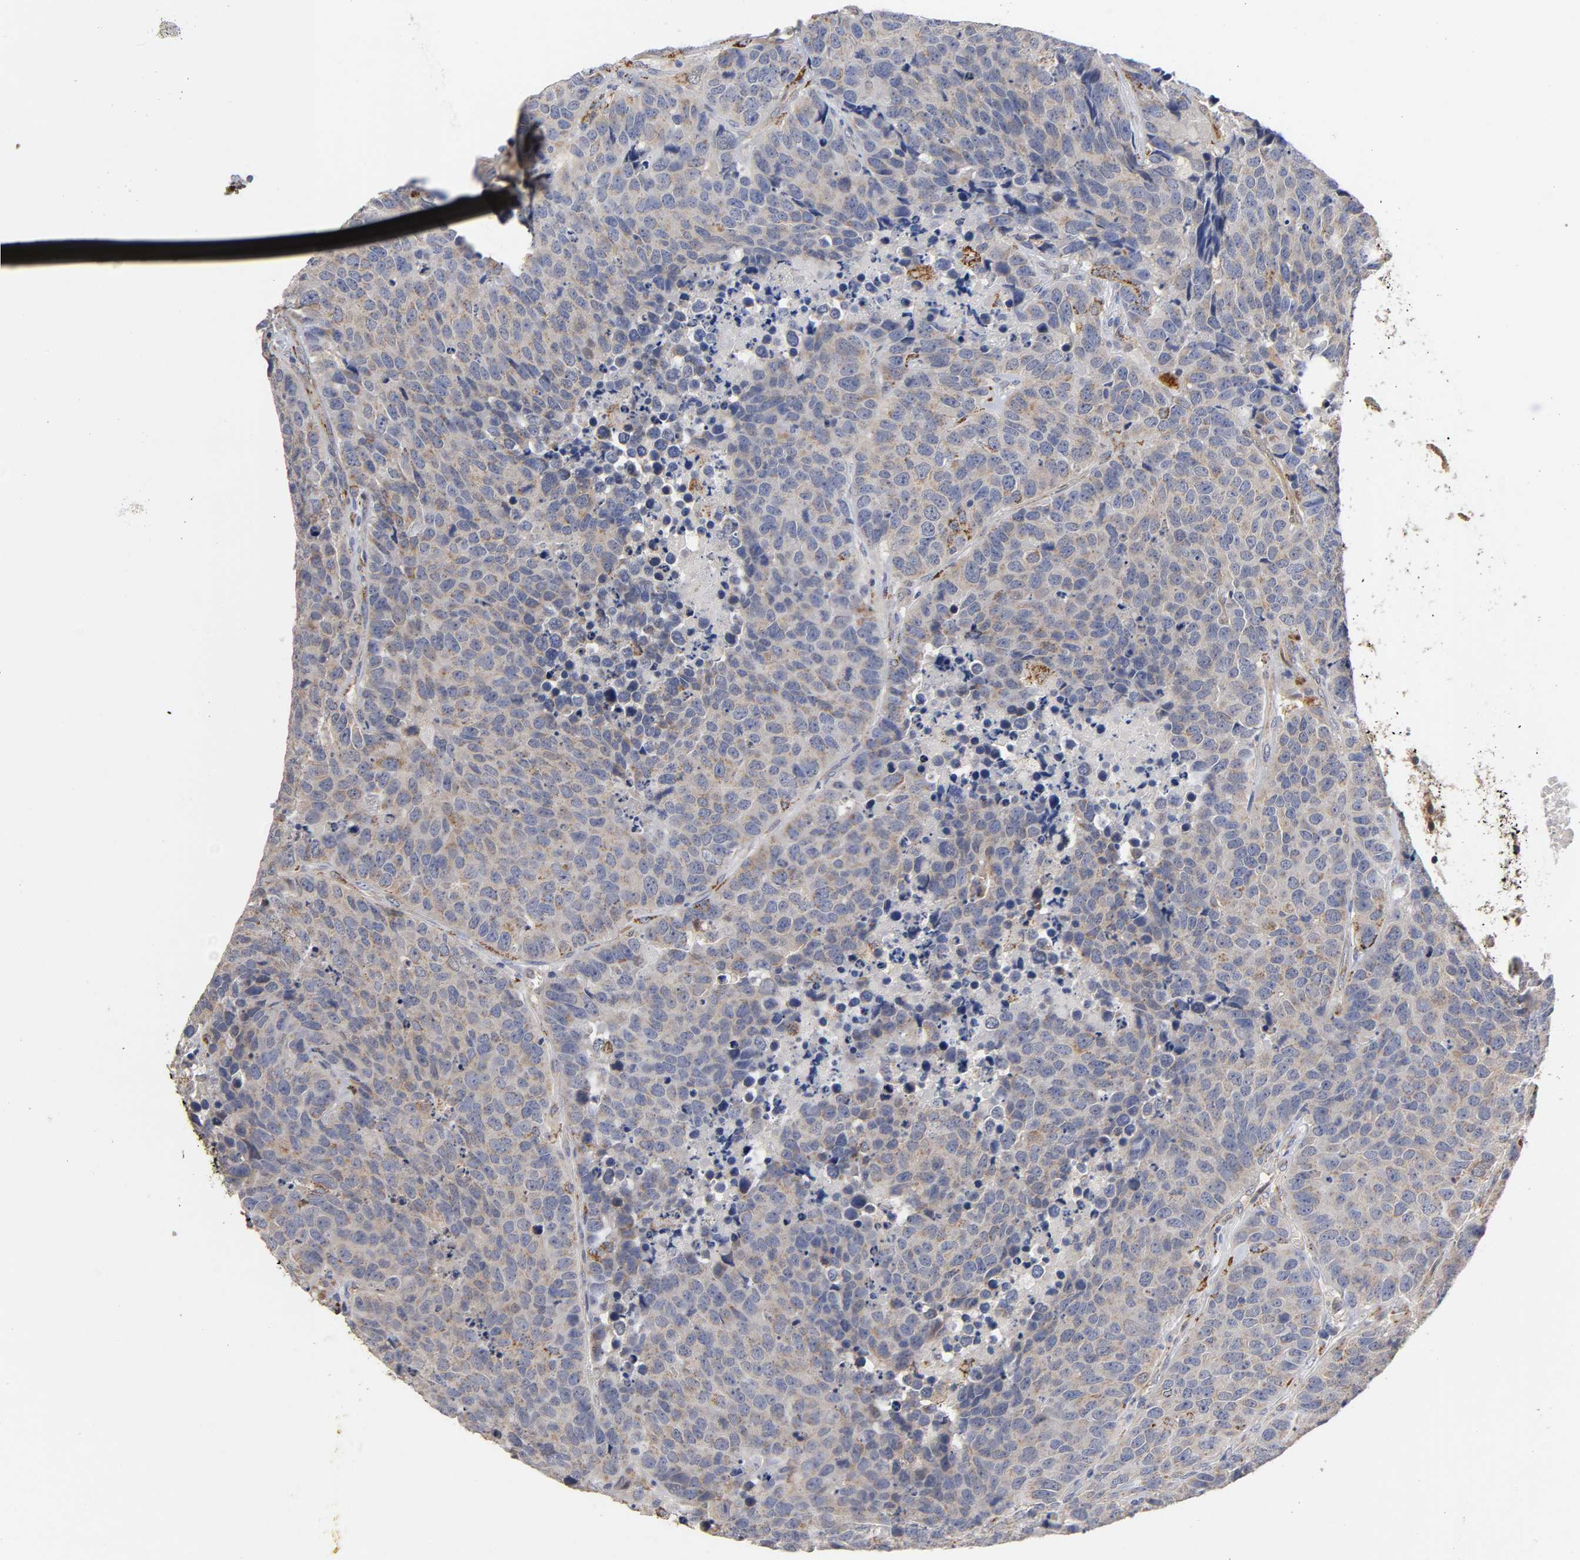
{"staining": {"intensity": "moderate", "quantity": ">75%", "location": "cytoplasmic/membranous"}, "tissue": "carcinoid", "cell_type": "Tumor cells", "image_type": "cancer", "snomed": [{"axis": "morphology", "description": "Carcinoid, malignant, NOS"}, {"axis": "topography", "description": "Lung"}], "caption": "This histopathology image demonstrates carcinoid stained with immunohistochemistry (IHC) to label a protein in brown. The cytoplasmic/membranous of tumor cells show moderate positivity for the protein. Nuclei are counter-stained blue.", "gene": "ISG15", "patient": {"sex": "male", "age": 60}}